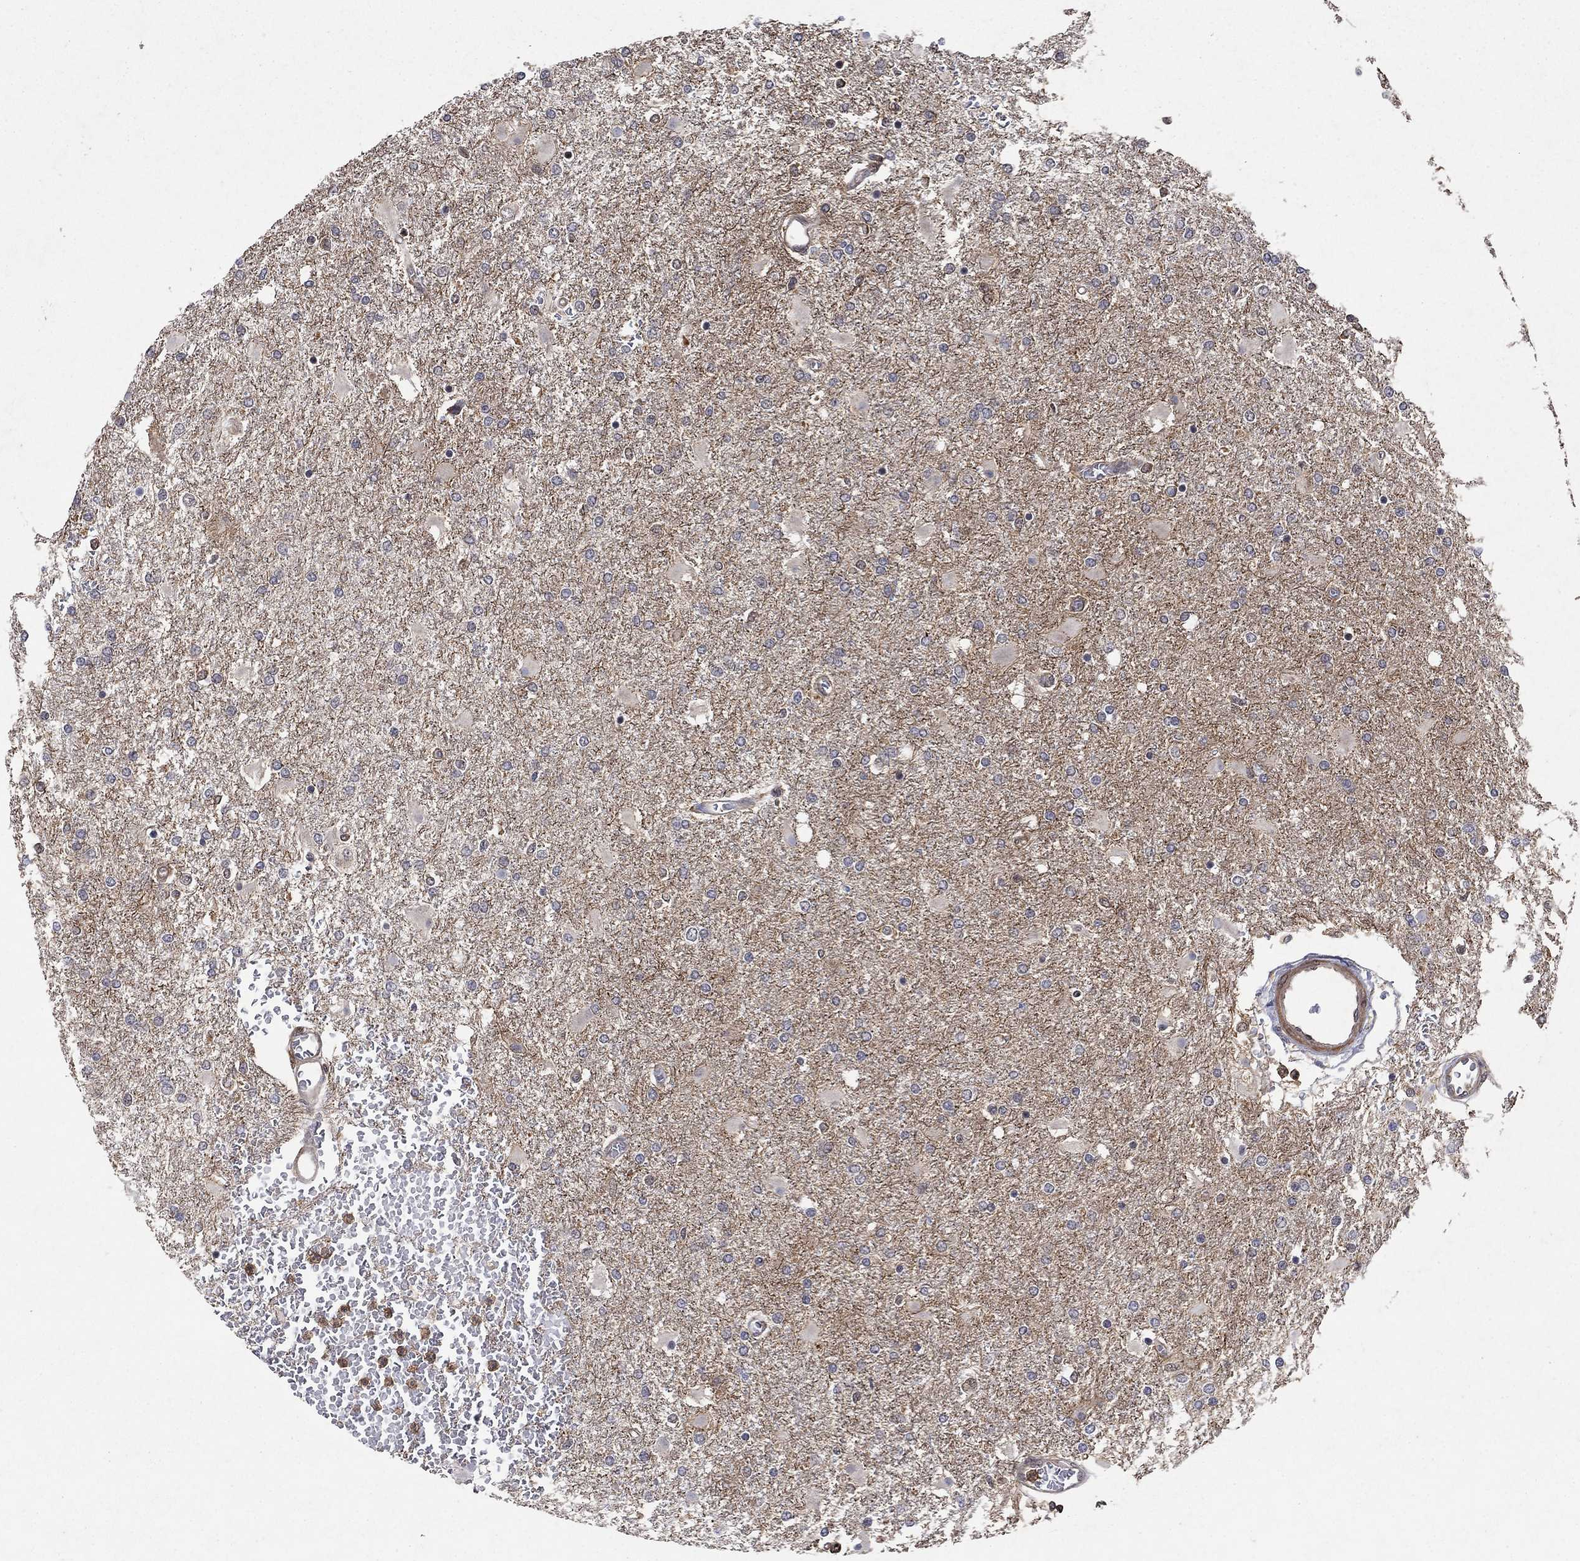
{"staining": {"intensity": "negative", "quantity": "none", "location": "none"}, "tissue": "glioma", "cell_type": "Tumor cells", "image_type": "cancer", "snomed": [{"axis": "morphology", "description": "Glioma, malignant, High grade"}, {"axis": "topography", "description": "Cerebral cortex"}], "caption": "A micrograph of glioma stained for a protein reveals no brown staining in tumor cells.", "gene": "CCDC66", "patient": {"sex": "male", "age": 79}}